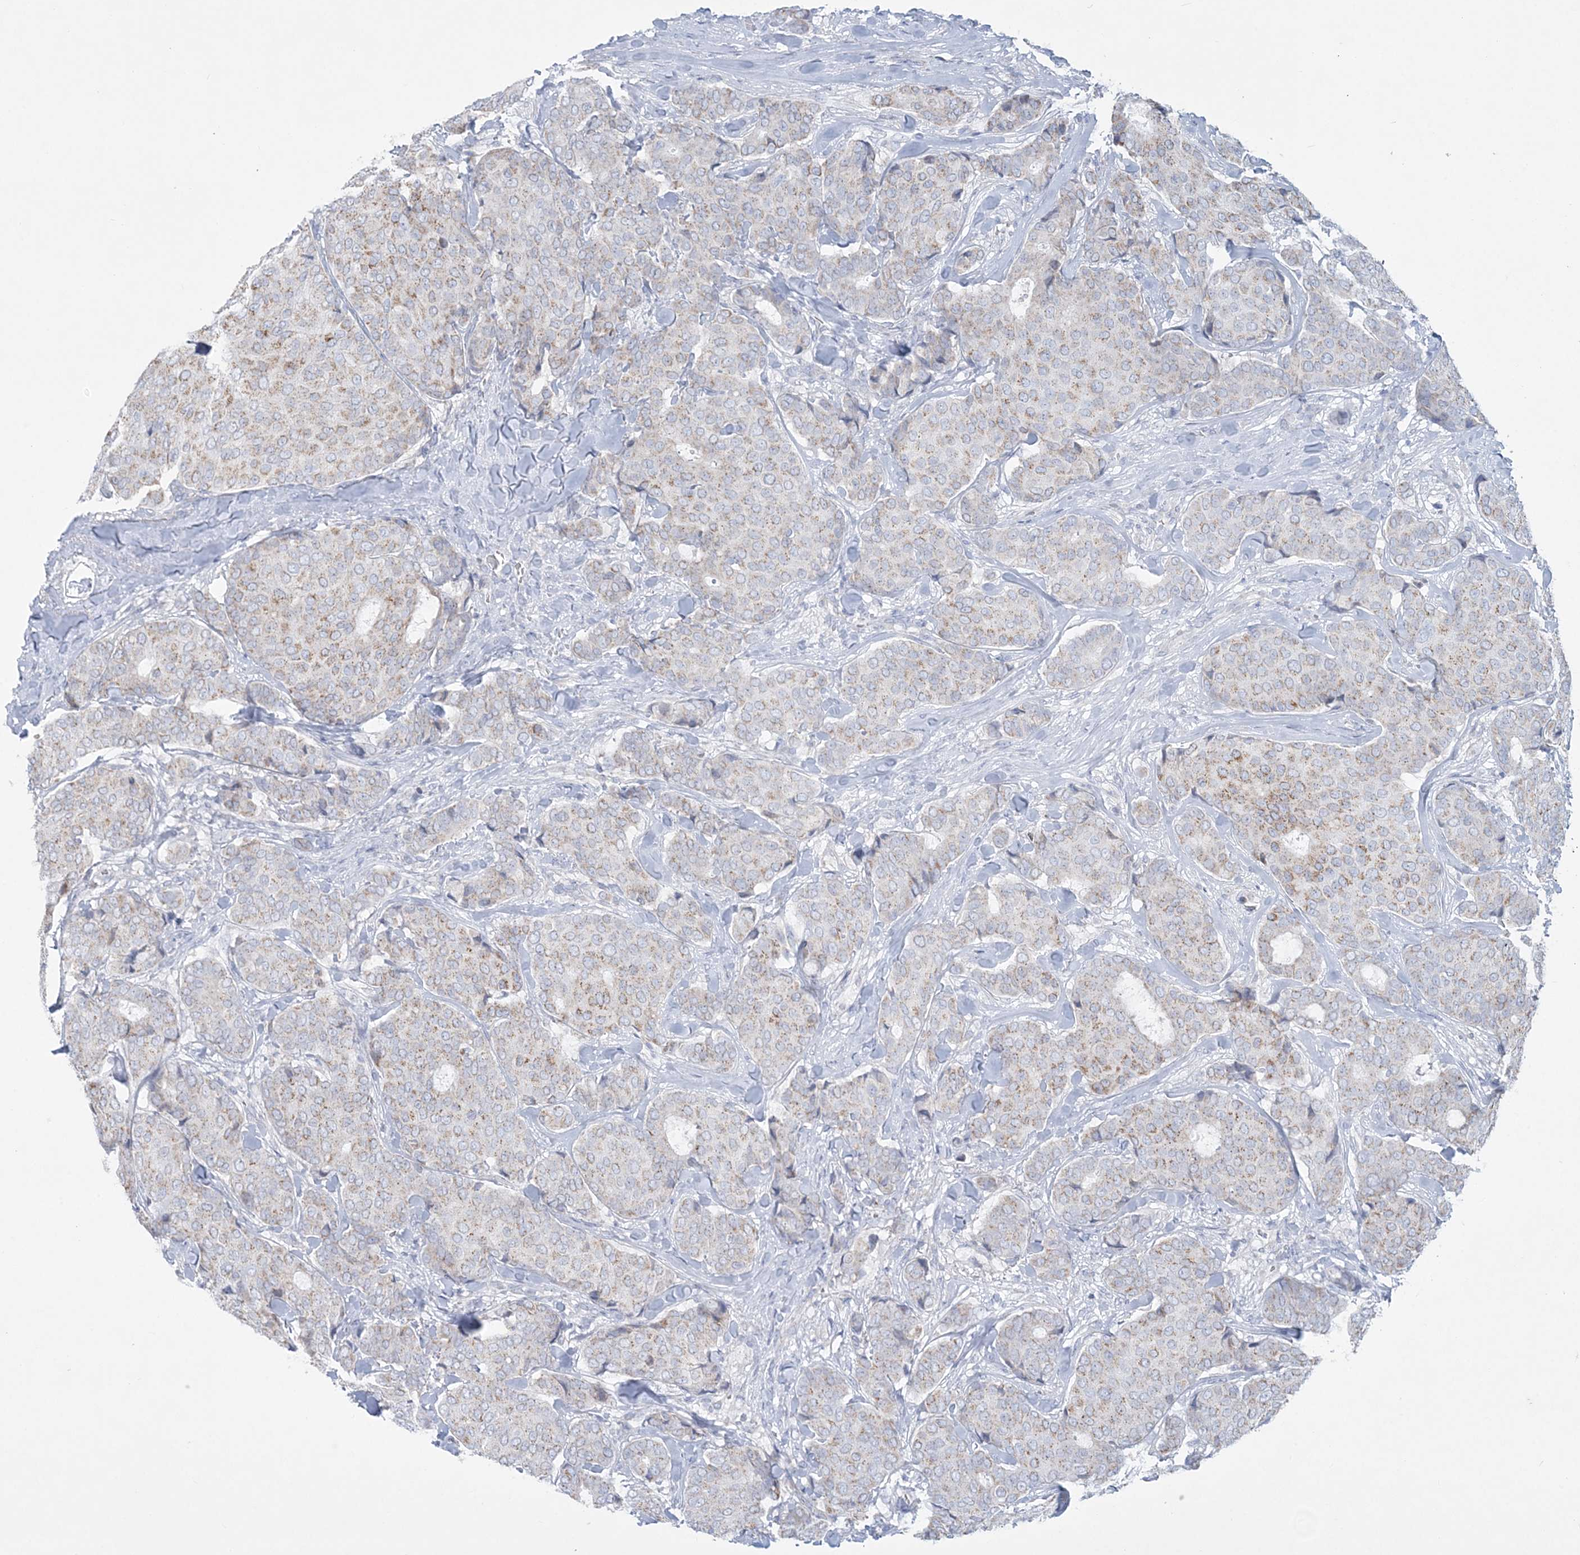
{"staining": {"intensity": "weak", "quantity": "25%-75%", "location": "cytoplasmic/membranous"}, "tissue": "breast cancer", "cell_type": "Tumor cells", "image_type": "cancer", "snomed": [{"axis": "morphology", "description": "Duct carcinoma"}, {"axis": "topography", "description": "Breast"}], "caption": "Immunohistochemical staining of human infiltrating ductal carcinoma (breast) reveals low levels of weak cytoplasmic/membranous protein expression in approximately 25%-75% of tumor cells. Nuclei are stained in blue.", "gene": "TBC1D7", "patient": {"sex": "female", "age": 75}}